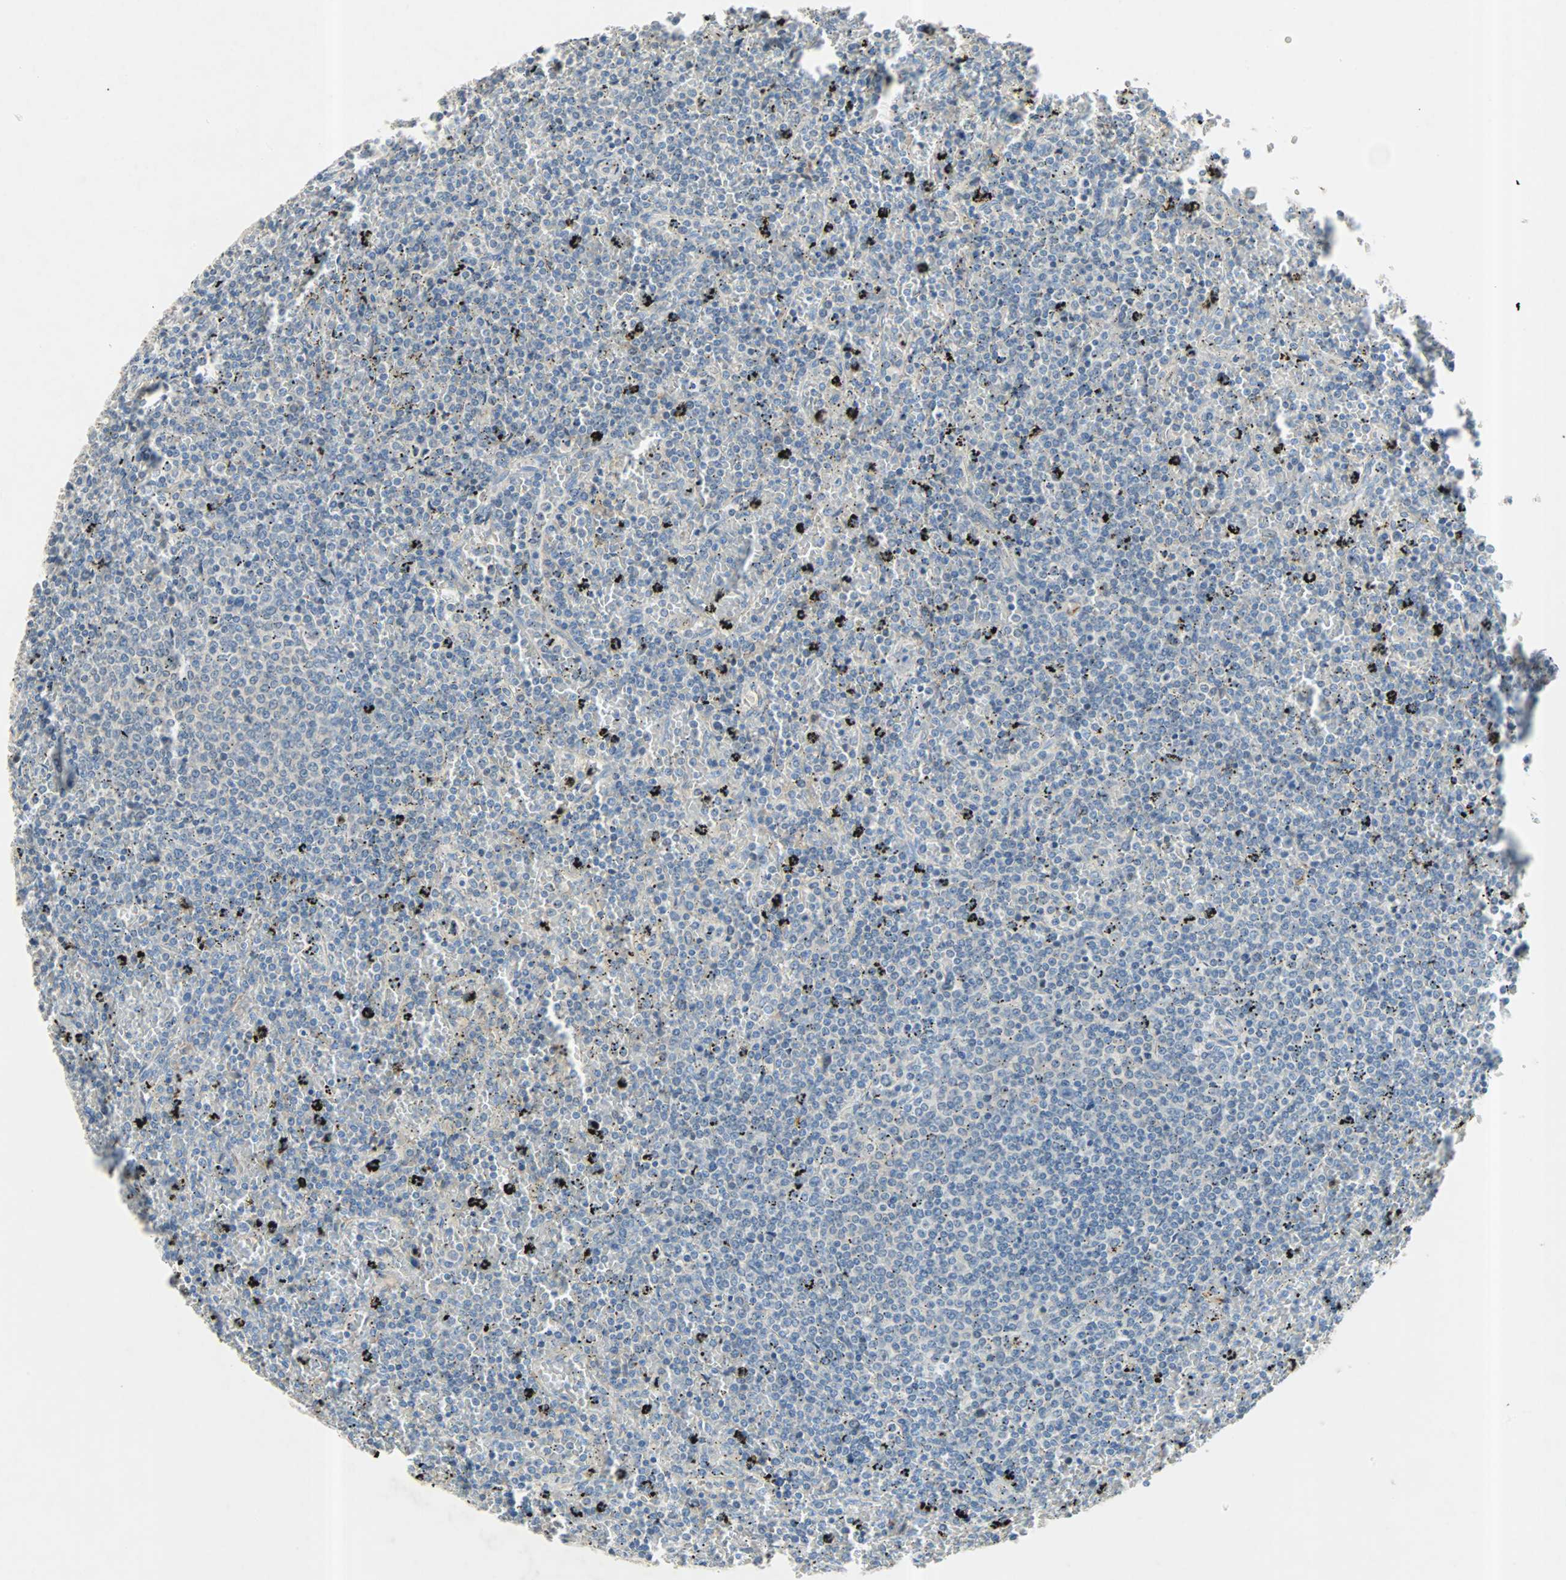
{"staining": {"intensity": "negative", "quantity": "none", "location": "none"}, "tissue": "lymphoma", "cell_type": "Tumor cells", "image_type": "cancer", "snomed": [{"axis": "morphology", "description": "Malignant lymphoma, non-Hodgkin's type, Low grade"}, {"axis": "topography", "description": "Spleen"}], "caption": "DAB immunohistochemical staining of low-grade malignant lymphoma, non-Hodgkin's type exhibits no significant staining in tumor cells.", "gene": "PCDHB2", "patient": {"sex": "female", "age": 77}}